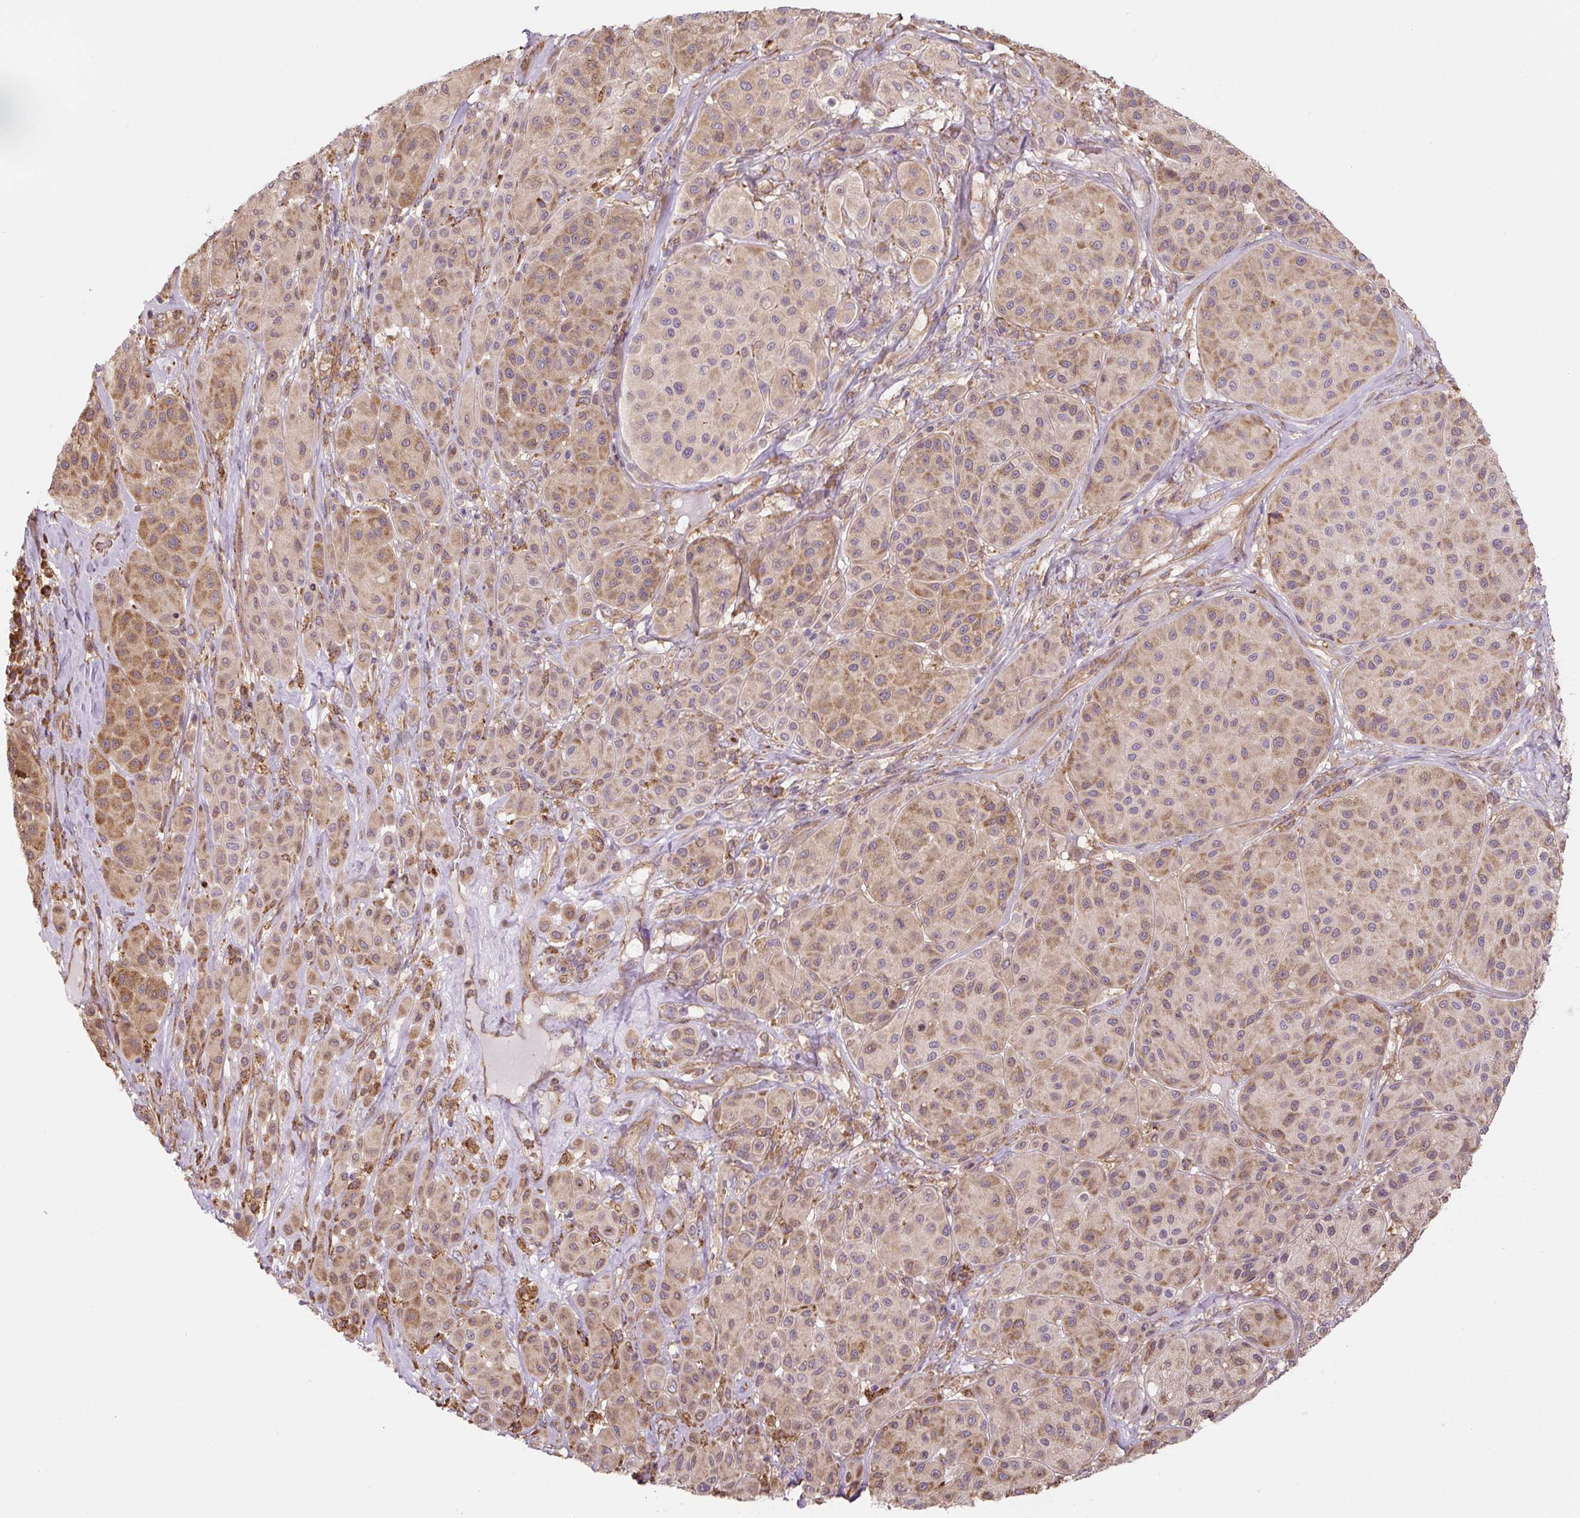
{"staining": {"intensity": "moderate", "quantity": "25%-75%", "location": "cytoplasmic/membranous"}, "tissue": "melanoma", "cell_type": "Tumor cells", "image_type": "cancer", "snomed": [{"axis": "morphology", "description": "Malignant melanoma, Metastatic site"}, {"axis": "topography", "description": "Smooth muscle"}], "caption": "Protein analysis of malignant melanoma (metastatic site) tissue reveals moderate cytoplasmic/membranous expression in approximately 25%-75% of tumor cells.", "gene": "RASA1", "patient": {"sex": "male", "age": 41}}